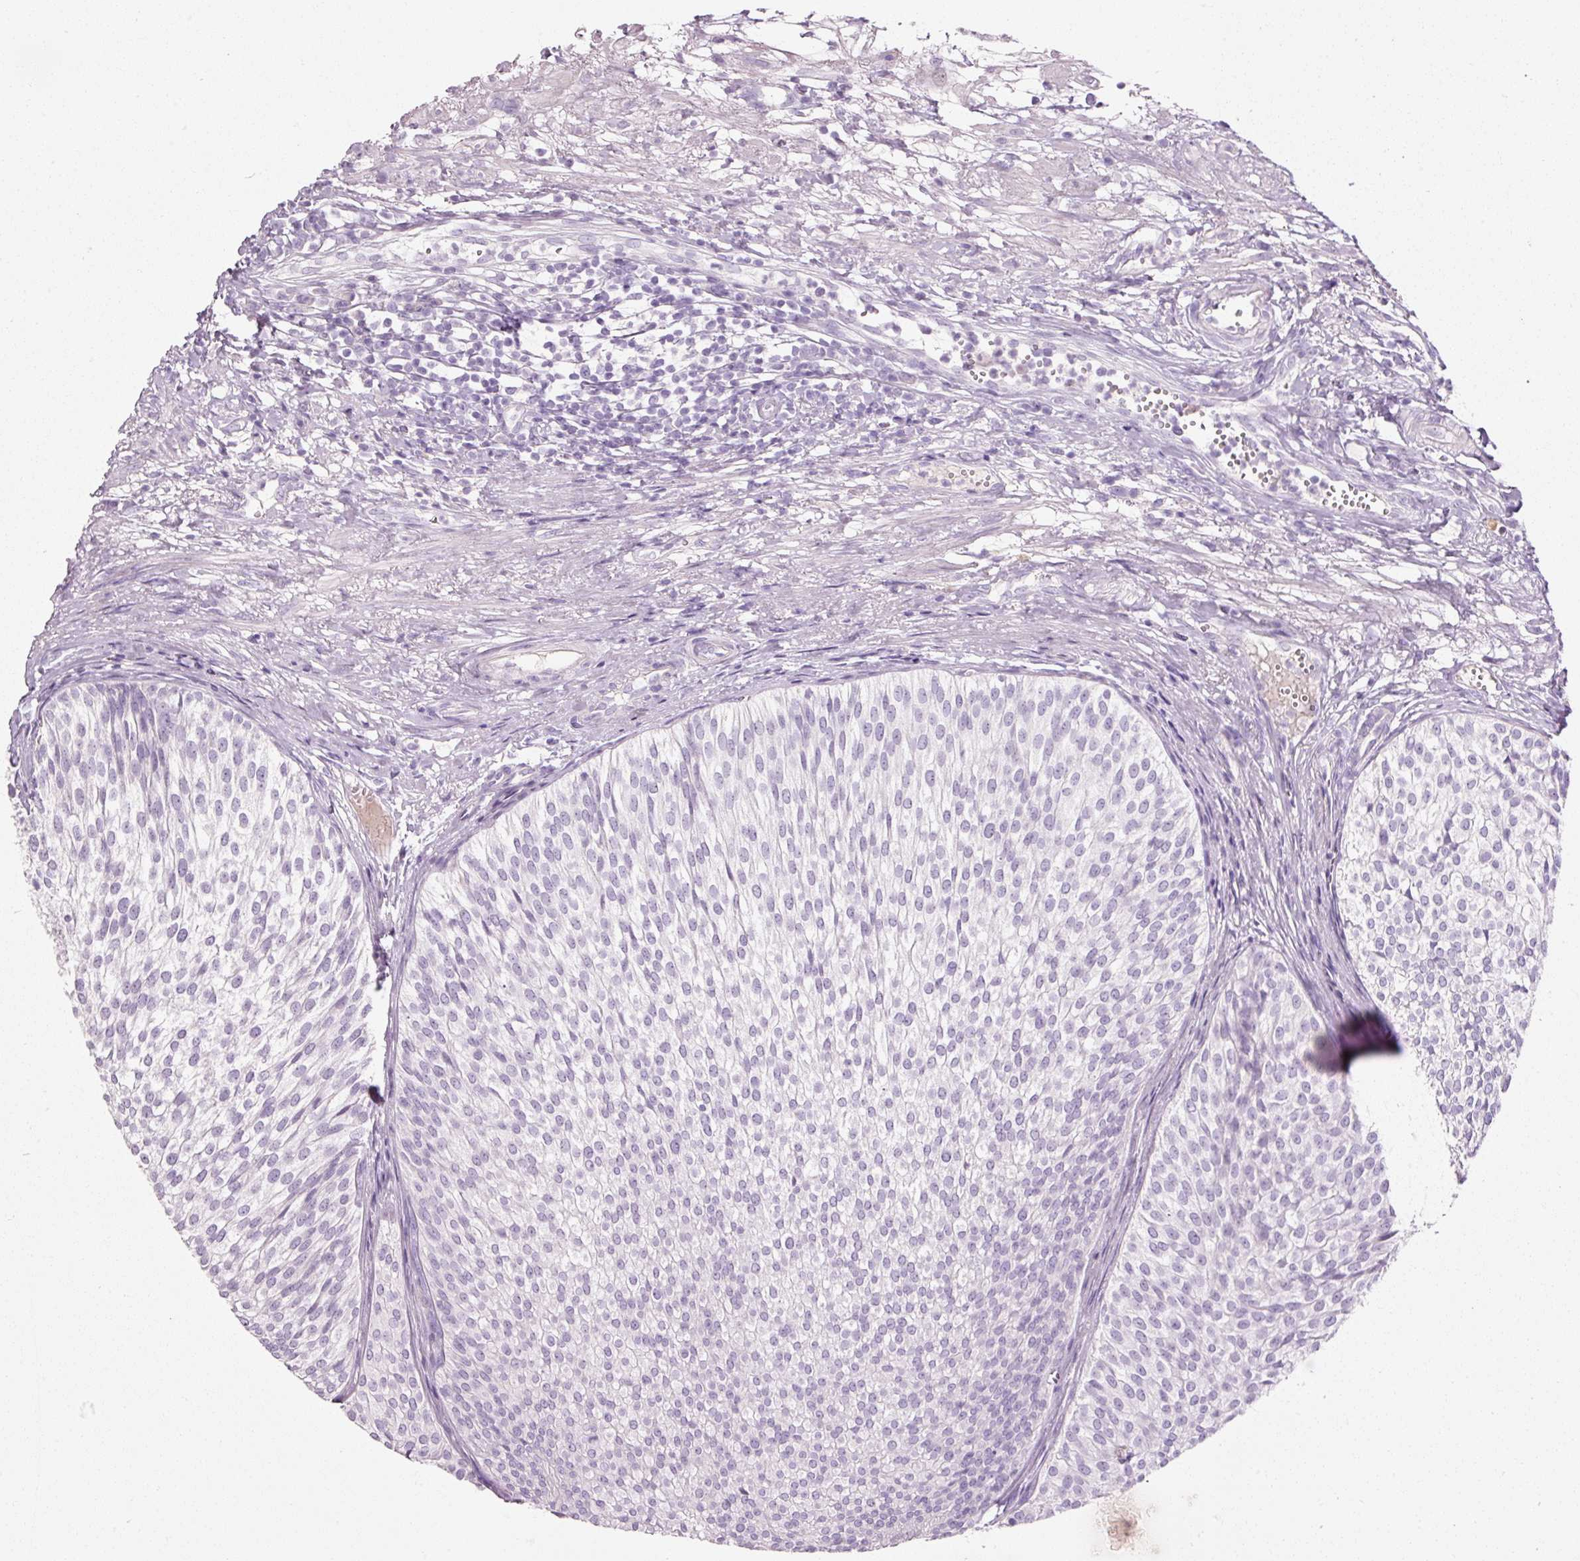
{"staining": {"intensity": "negative", "quantity": "none", "location": "none"}, "tissue": "urothelial cancer", "cell_type": "Tumor cells", "image_type": "cancer", "snomed": [{"axis": "morphology", "description": "Urothelial carcinoma, Low grade"}, {"axis": "topography", "description": "Urinary bladder"}], "caption": "This is an immunohistochemistry (IHC) image of urothelial cancer. There is no staining in tumor cells.", "gene": "MUC5AC", "patient": {"sex": "male", "age": 91}}